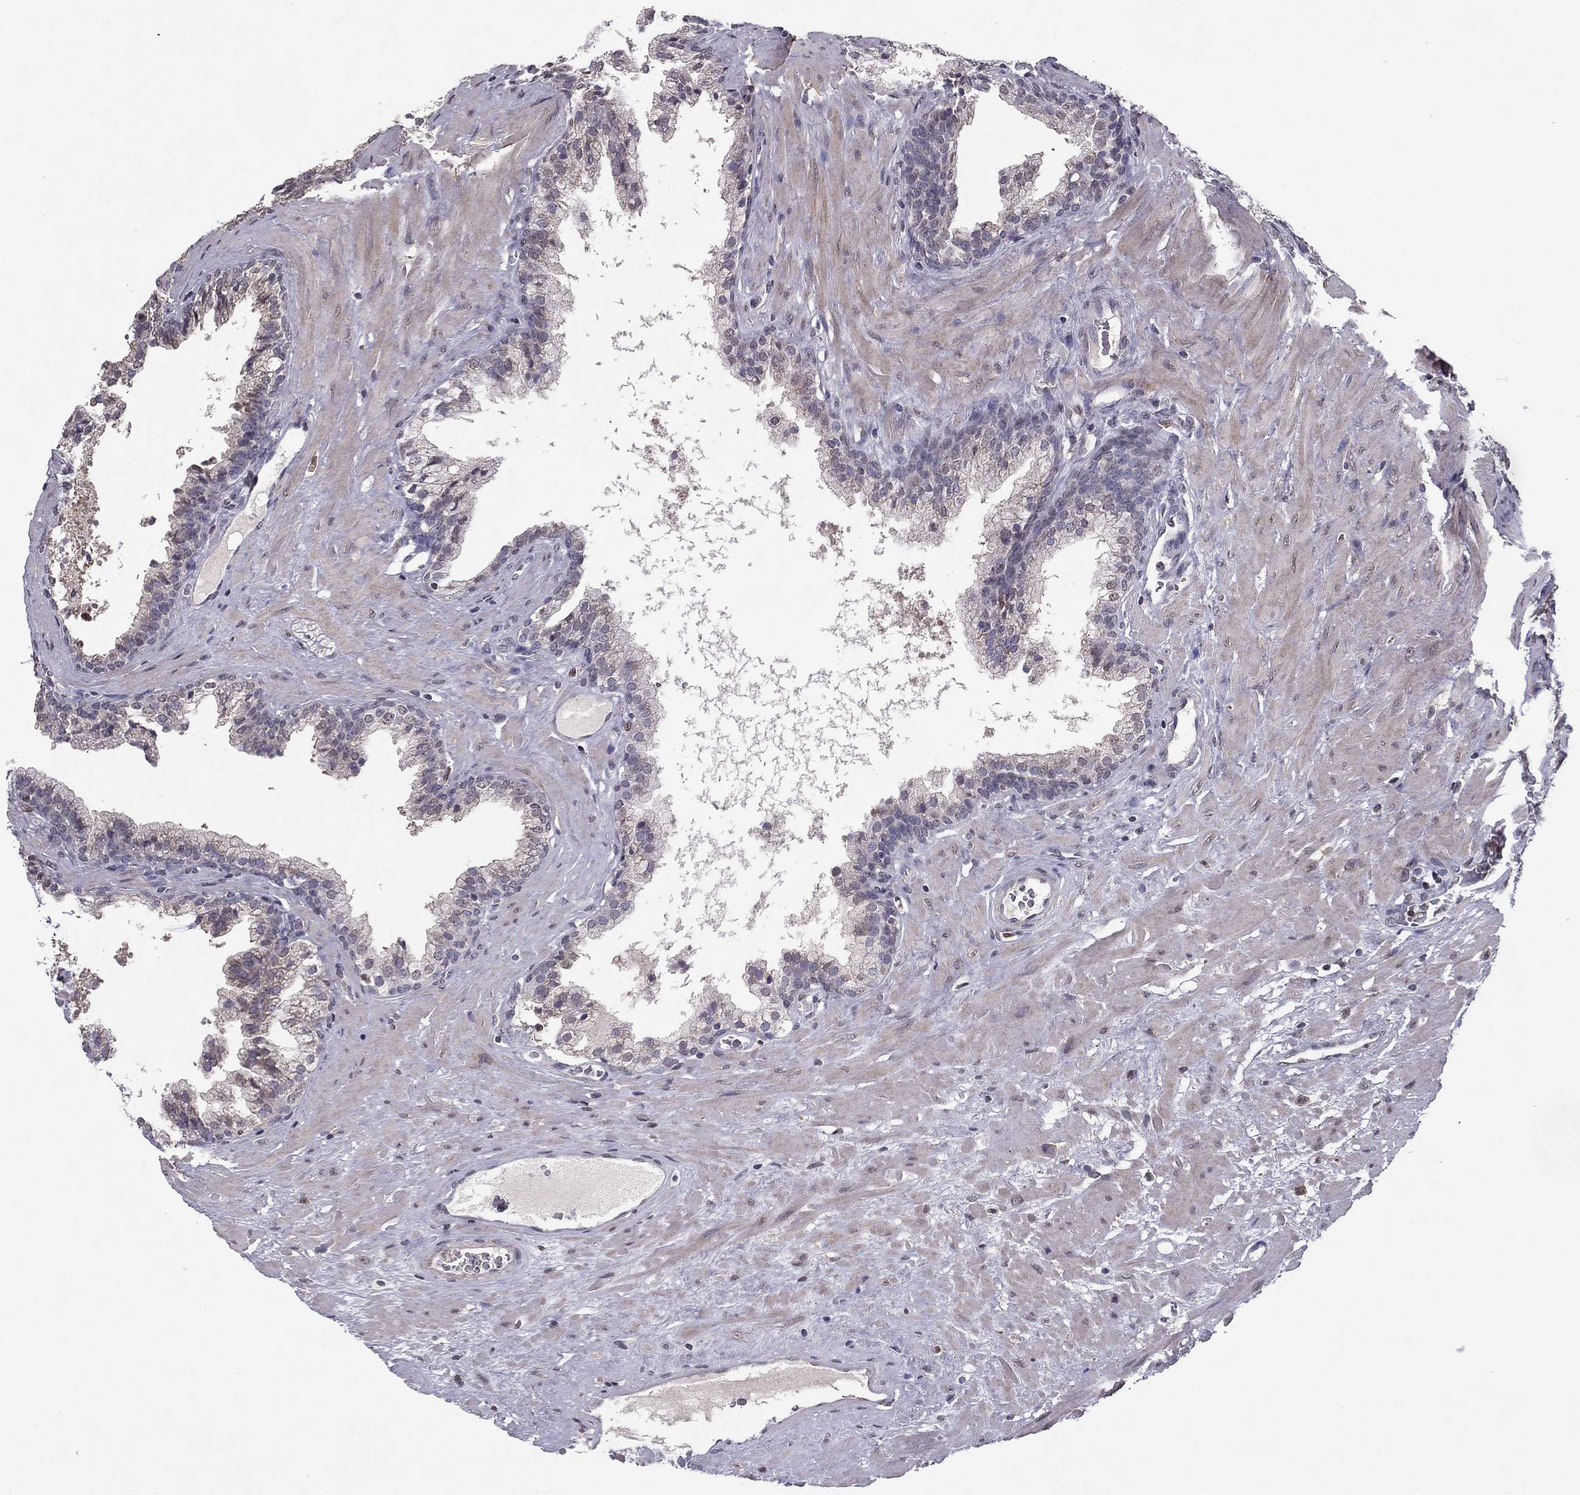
{"staining": {"intensity": "negative", "quantity": "none", "location": "none"}, "tissue": "prostate cancer", "cell_type": "Tumor cells", "image_type": "cancer", "snomed": [{"axis": "morphology", "description": "Adenocarcinoma, NOS"}, {"axis": "topography", "description": "Prostate"}], "caption": "Tumor cells show no significant protein expression in adenocarcinoma (prostate). (DAB (3,3'-diaminobenzidine) immunohistochemistry visualized using brightfield microscopy, high magnification).", "gene": "HCN1", "patient": {"sex": "male", "age": 66}}